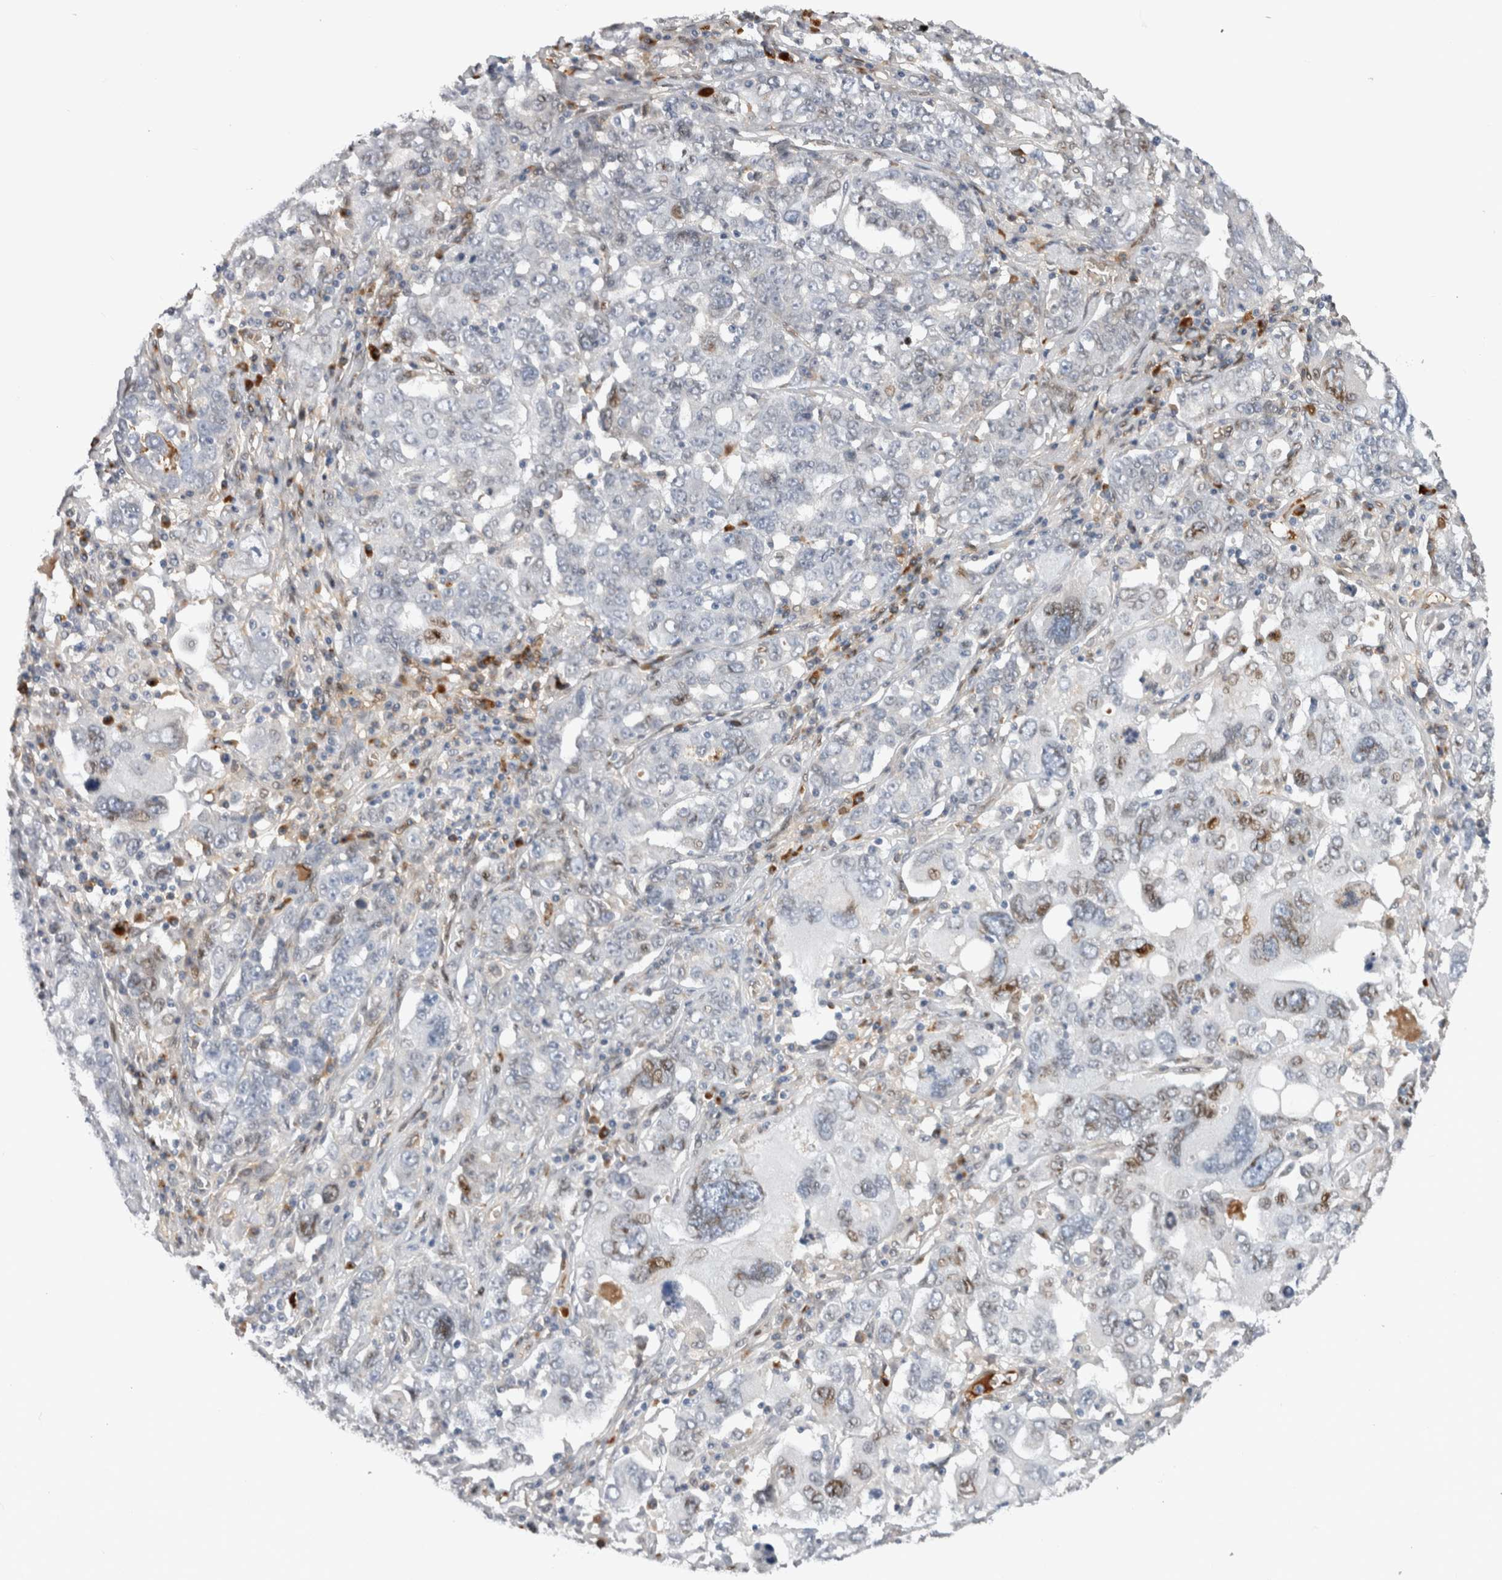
{"staining": {"intensity": "weak", "quantity": "<25%", "location": "nuclear"}, "tissue": "ovarian cancer", "cell_type": "Tumor cells", "image_type": "cancer", "snomed": [{"axis": "morphology", "description": "Carcinoma, endometroid"}, {"axis": "topography", "description": "Ovary"}], "caption": "The photomicrograph exhibits no staining of tumor cells in ovarian cancer. Brightfield microscopy of immunohistochemistry (IHC) stained with DAB (3,3'-diaminobenzidine) (brown) and hematoxylin (blue), captured at high magnification.", "gene": "DMTN", "patient": {"sex": "female", "age": 62}}